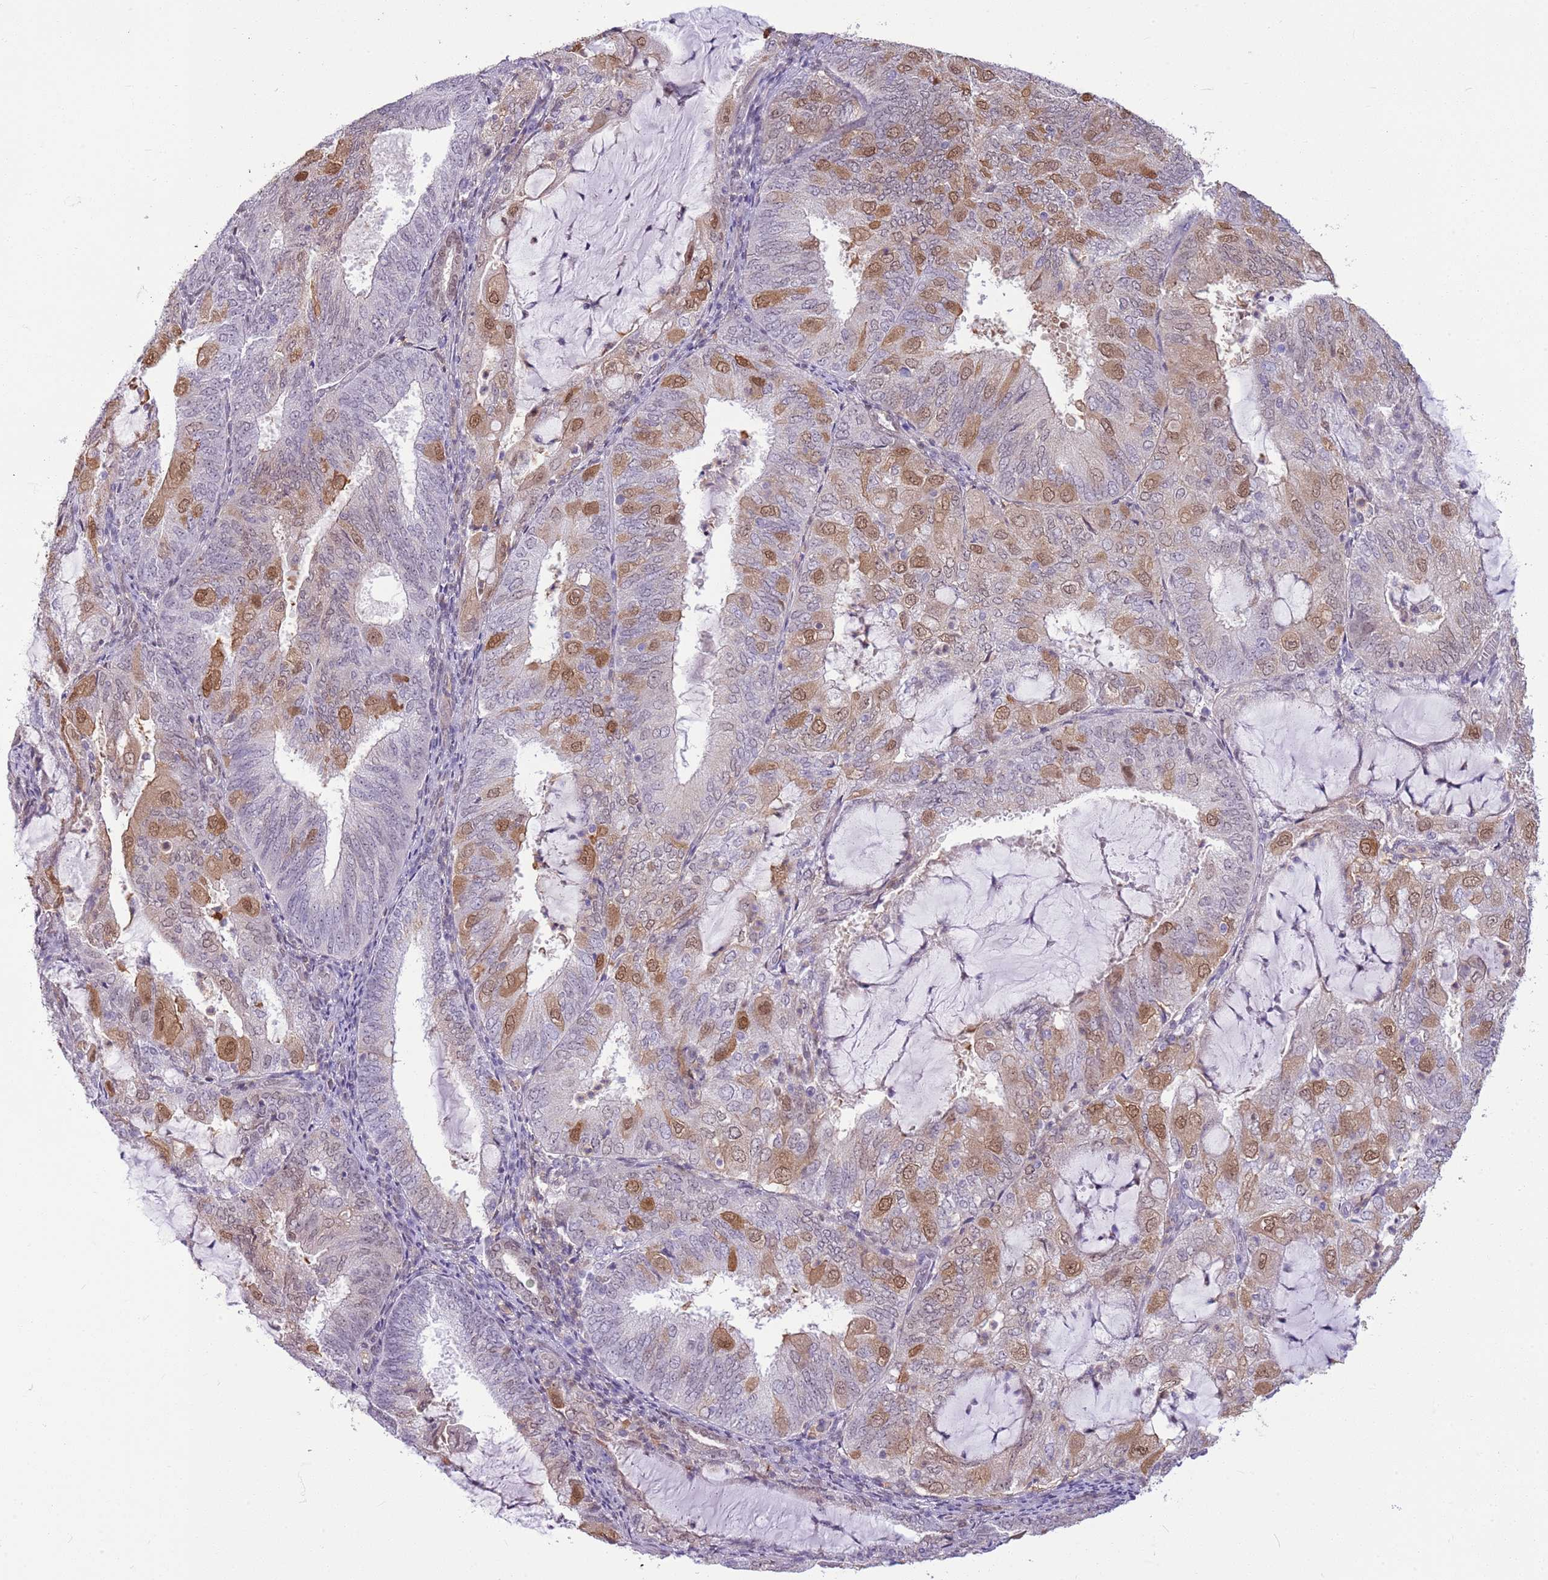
{"staining": {"intensity": "moderate", "quantity": "25%-75%", "location": "cytoplasmic/membranous,nuclear"}, "tissue": "endometrial cancer", "cell_type": "Tumor cells", "image_type": "cancer", "snomed": [{"axis": "morphology", "description": "Adenocarcinoma, NOS"}, {"axis": "topography", "description": "Endometrium"}], "caption": "Endometrial adenocarcinoma was stained to show a protein in brown. There is medium levels of moderate cytoplasmic/membranous and nuclear expression in about 25%-75% of tumor cells.", "gene": "DHX32", "patient": {"sex": "female", "age": 81}}